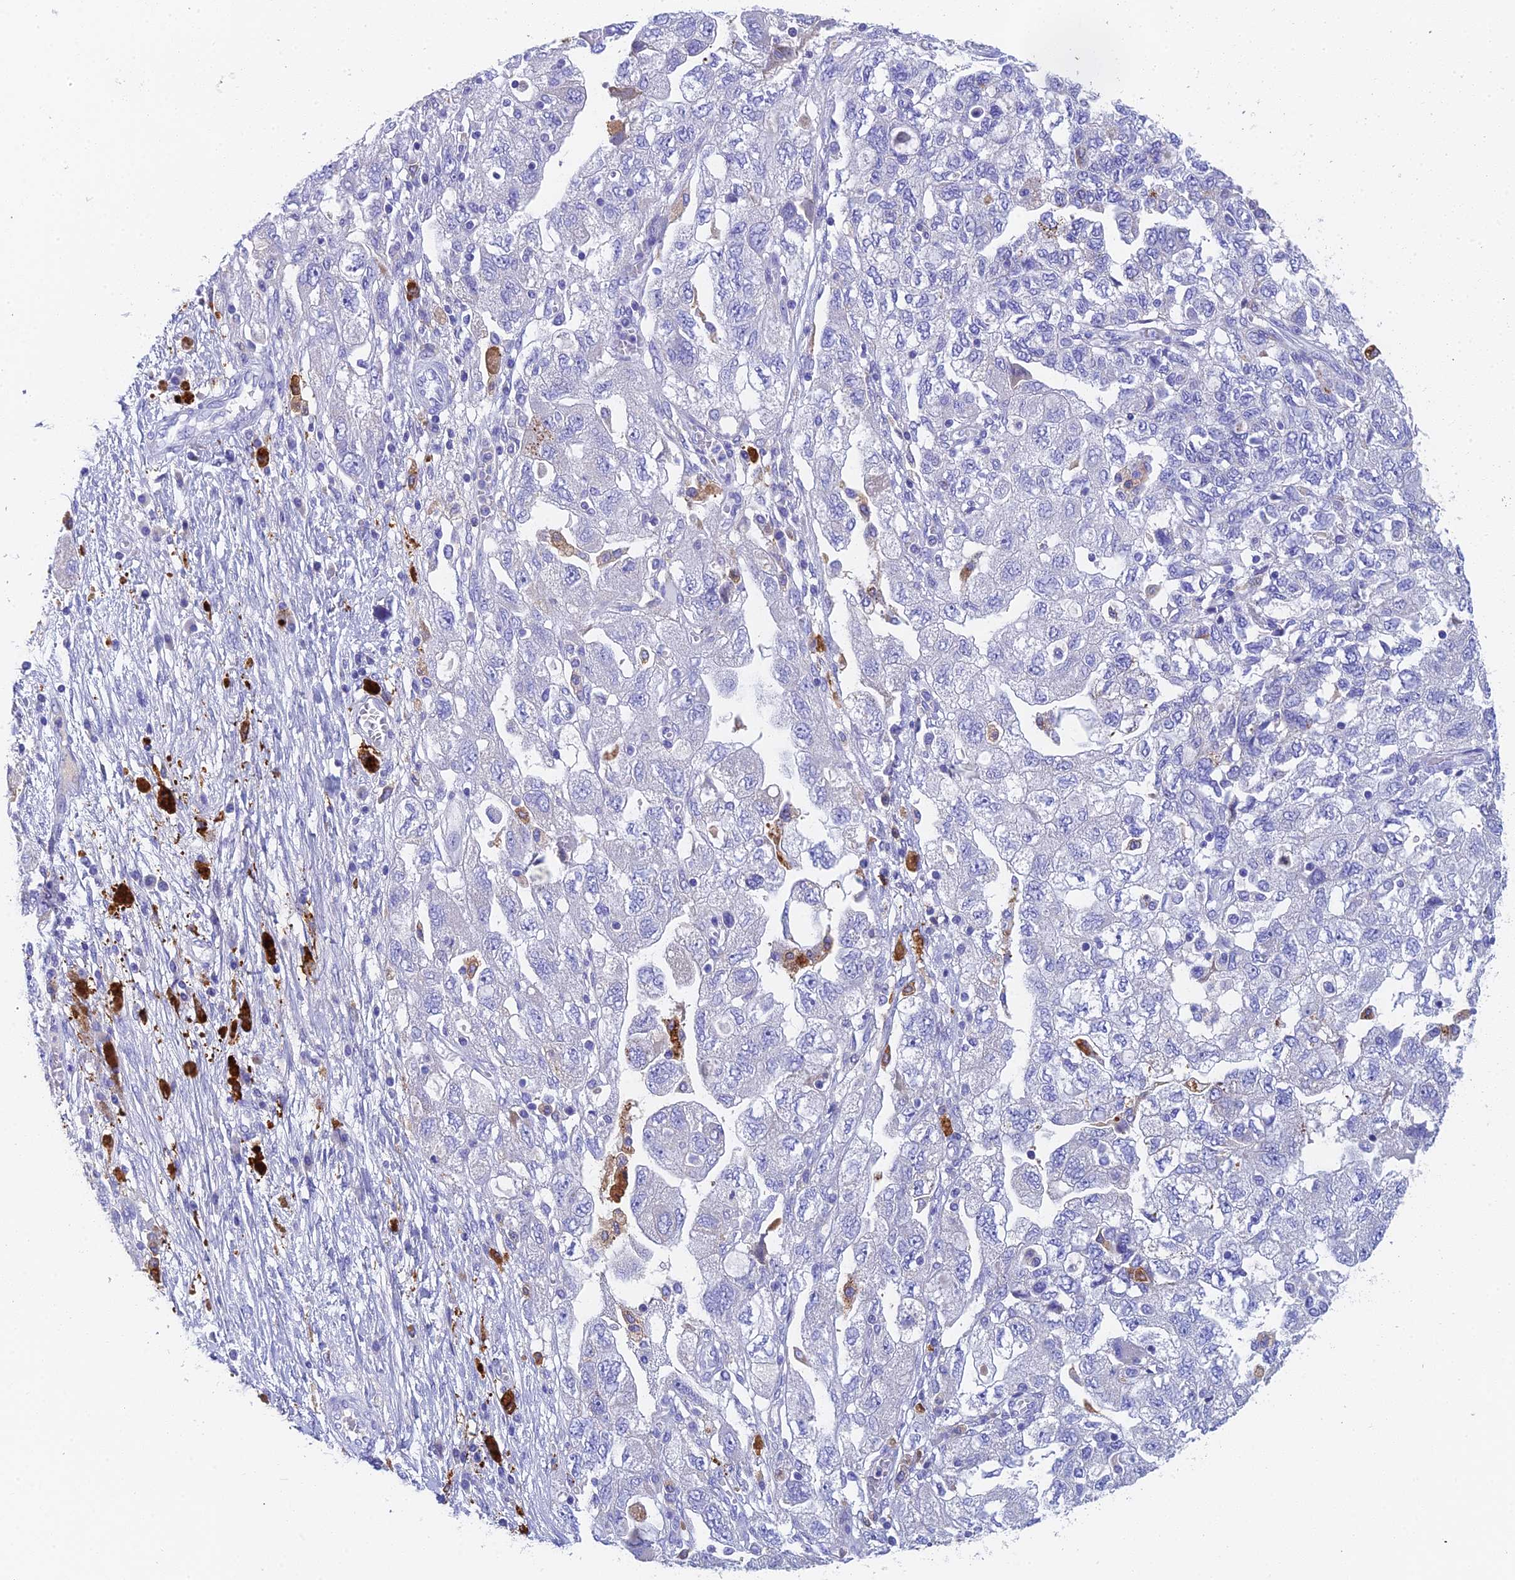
{"staining": {"intensity": "negative", "quantity": "none", "location": "none"}, "tissue": "ovarian cancer", "cell_type": "Tumor cells", "image_type": "cancer", "snomed": [{"axis": "morphology", "description": "Carcinoma, NOS"}, {"axis": "morphology", "description": "Cystadenocarcinoma, serous, NOS"}, {"axis": "topography", "description": "Ovary"}], "caption": "Ovarian cancer (serous cystadenocarcinoma) stained for a protein using immunohistochemistry (IHC) shows no expression tumor cells.", "gene": "ADAMTS13", "patient": {"sex": "female", "age": 69}}